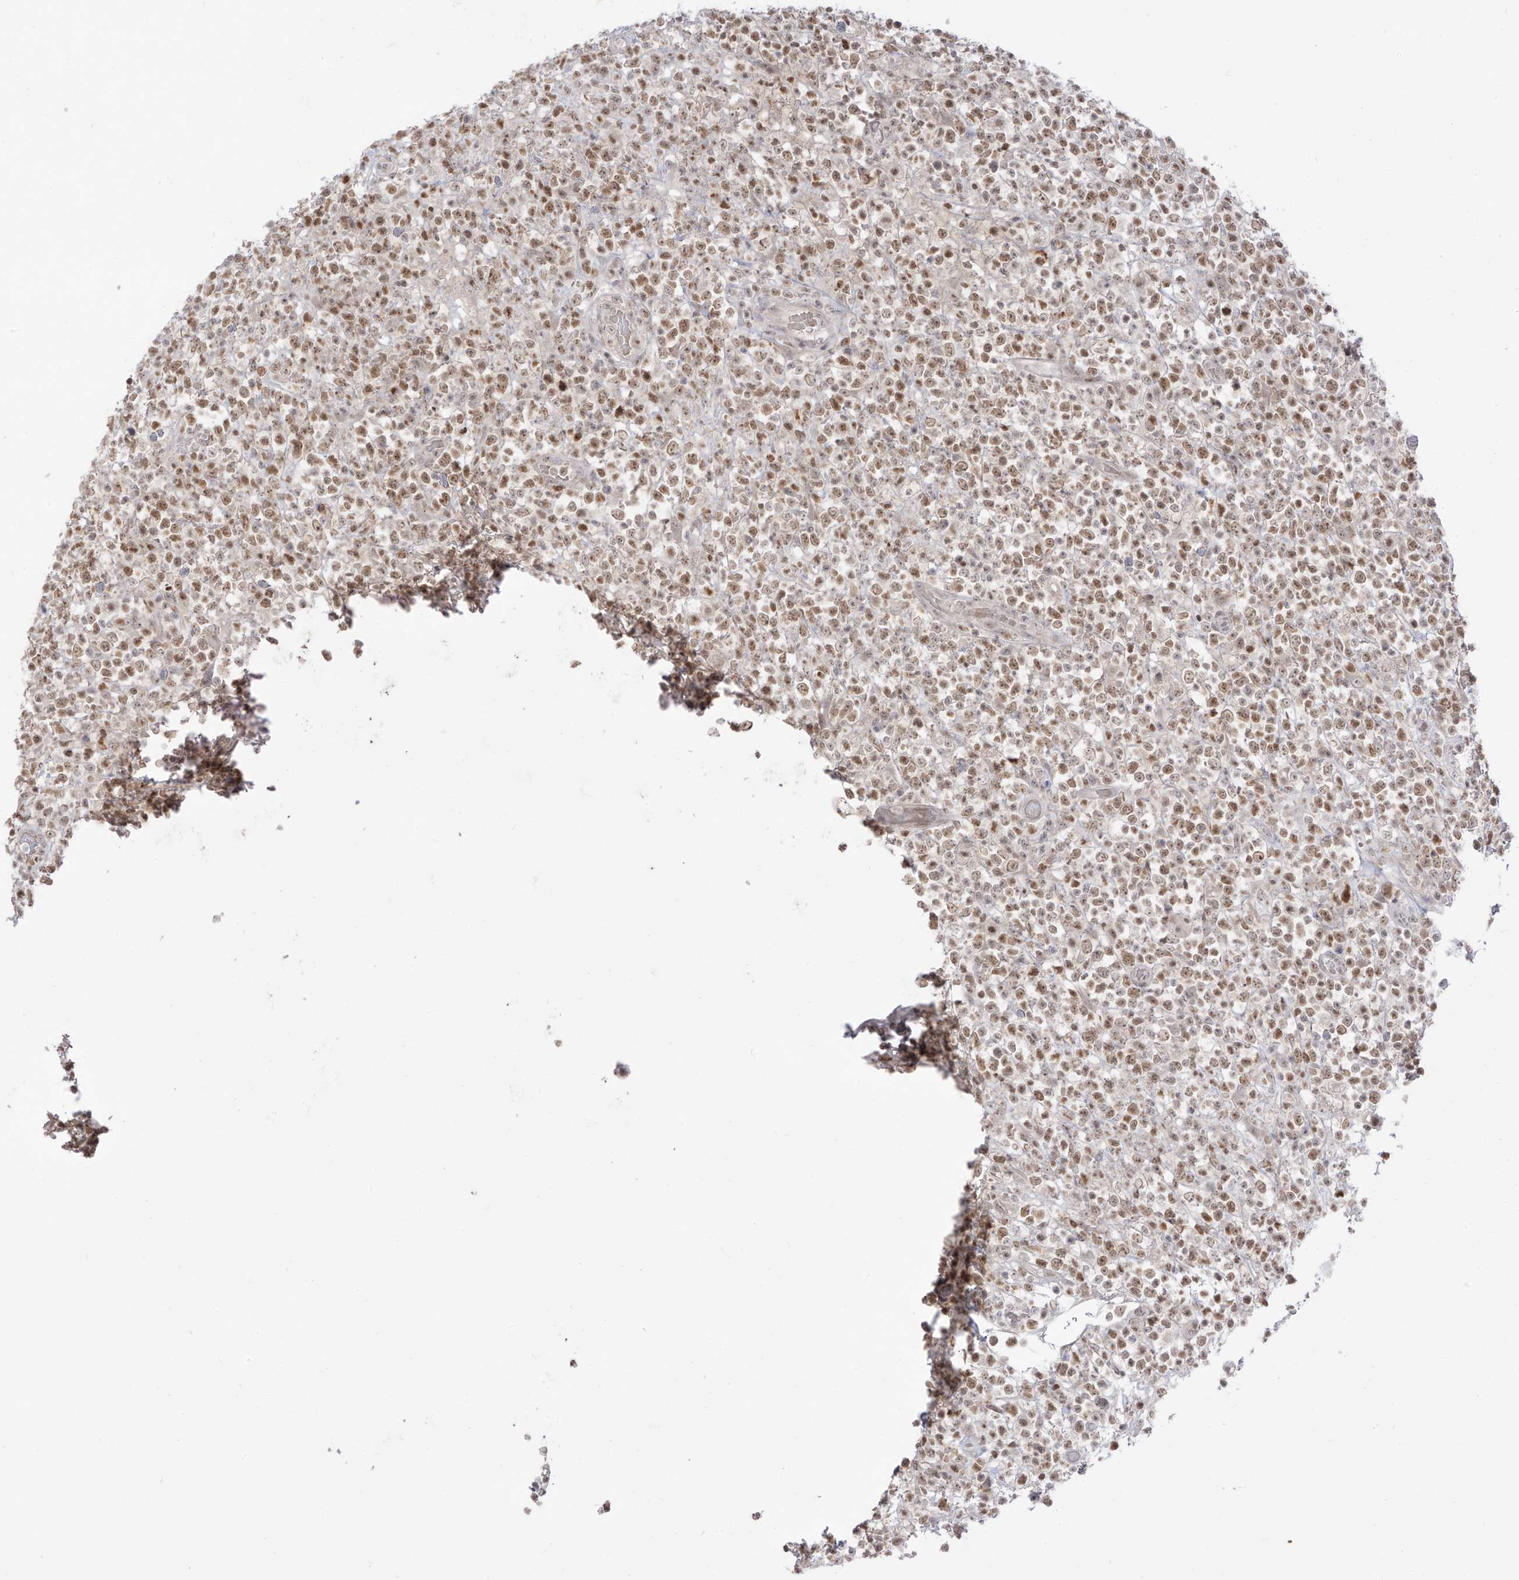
{"staining": {"intensity": "moderate", "quantity": ">75%", "location": "nuclear"}, "tissue": "lymphoma", "cell_type": "Tumor cells", "image_type": "cancer", "snomed": [{"axis": "morphology", "description": "Malignant lymphoma, non-Hodgkin's type, High grade"}, {"axis": "topography", "description": "Colon"}], "caption": "Immunohistochemical staining of human high-grade malignant lymphoma, non-Hodgkin's type demonstrates medium levels of moderate nuclear protein positivity in about >75% of tumor cells.", "gene": "OGT", "patient": {"sex": "female", "age": 53}}